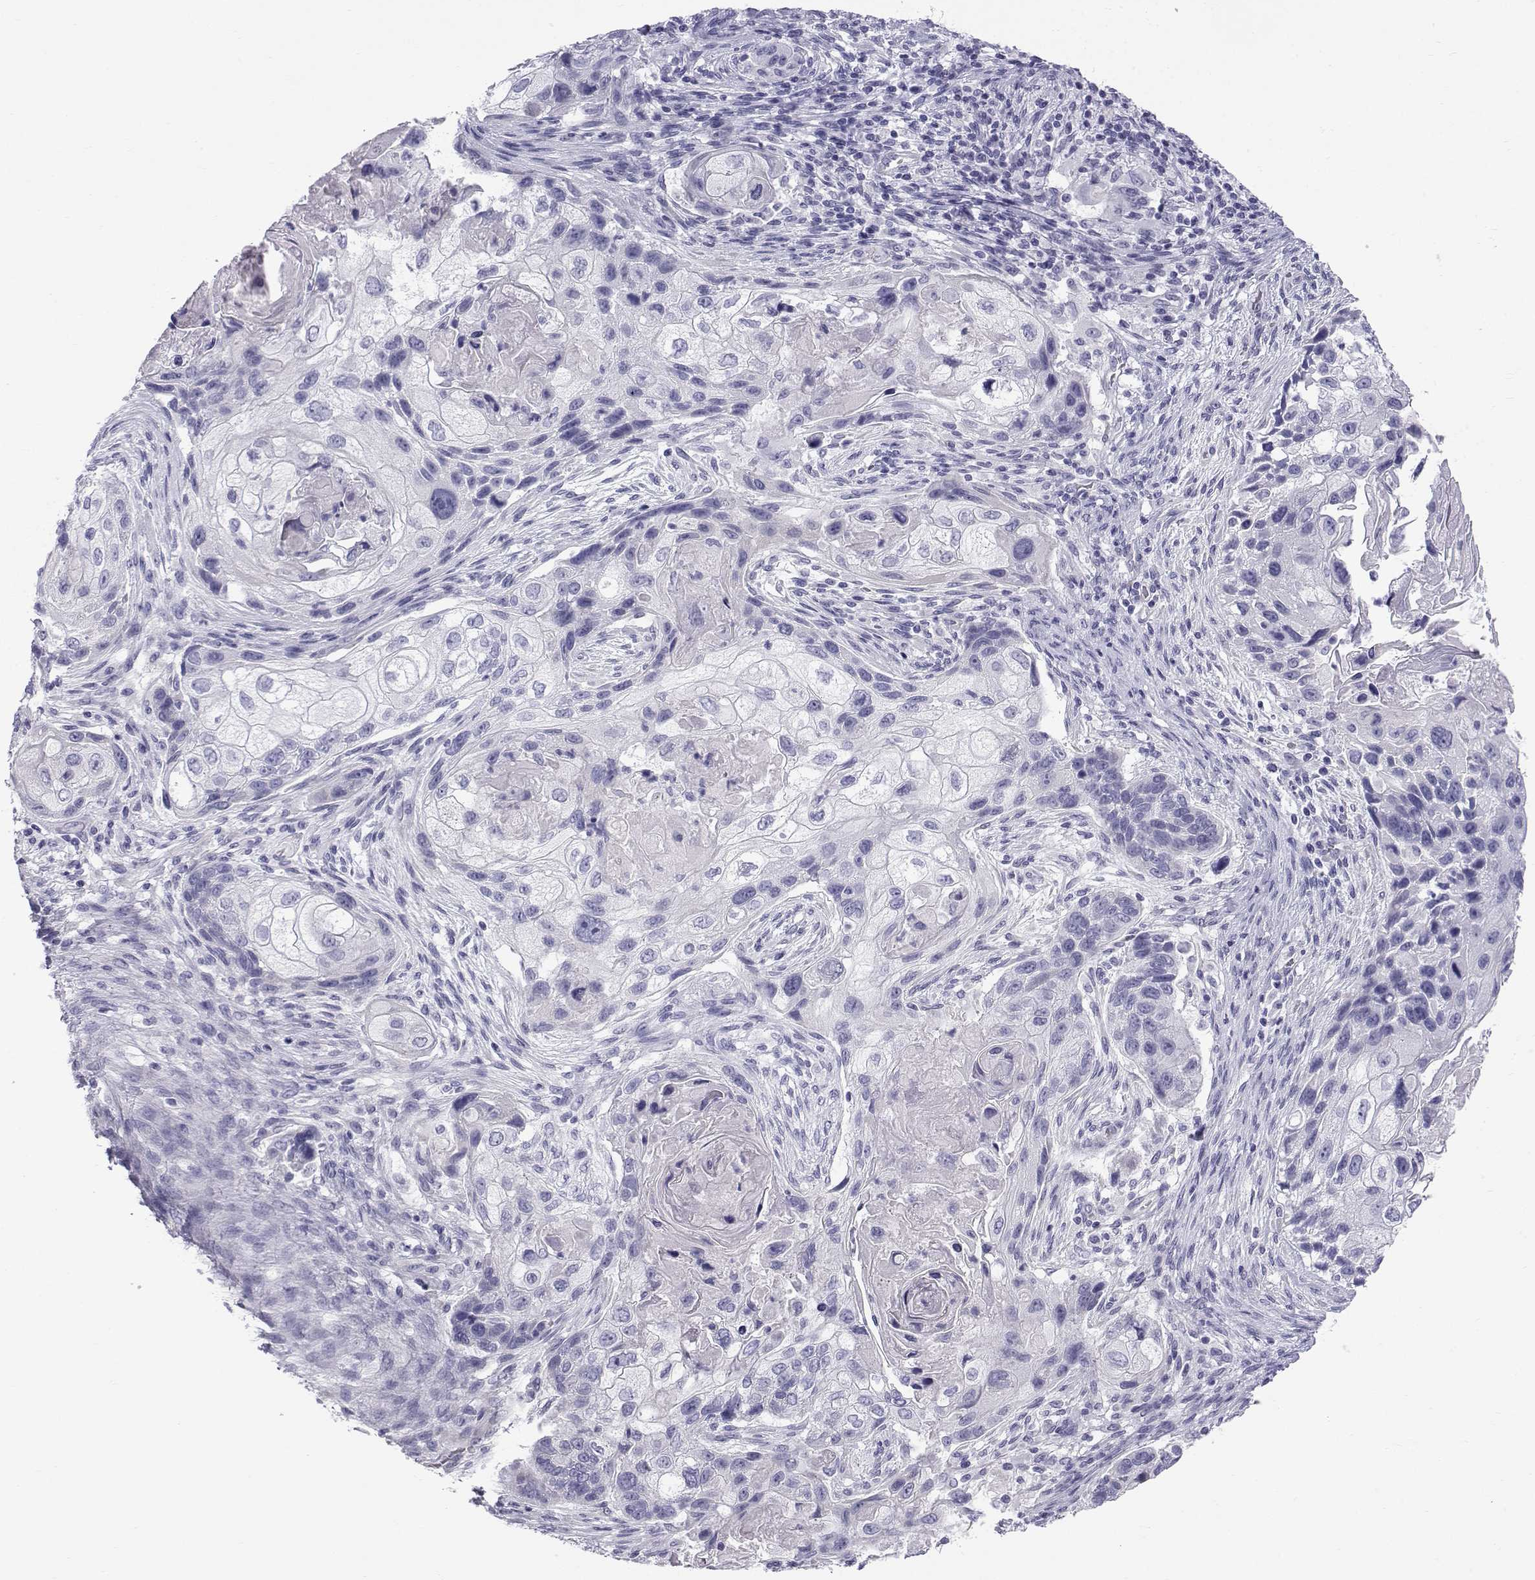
{"staining": {"intensity": "negative", "quantity": "none", "location": "none"}, "tissue": "lung cancer", "cell_type": "Tumor cells", "image_type": "cancer", "snomed": [{"axis": "morphology", "description": "Squamous cell carcinoma, NOS"}, {"axis": "topography", "description": "Lung"}], "caption": "A histopathology image of lung squamous cell carcinoma stained for a protein exhibits no brown staining in tumor cells. (DAB immunohistochemistry (IHC) with hematoxylin counter stain).", "gene": "RNASE12", "patient": {"sex": "male", "age": 69}}